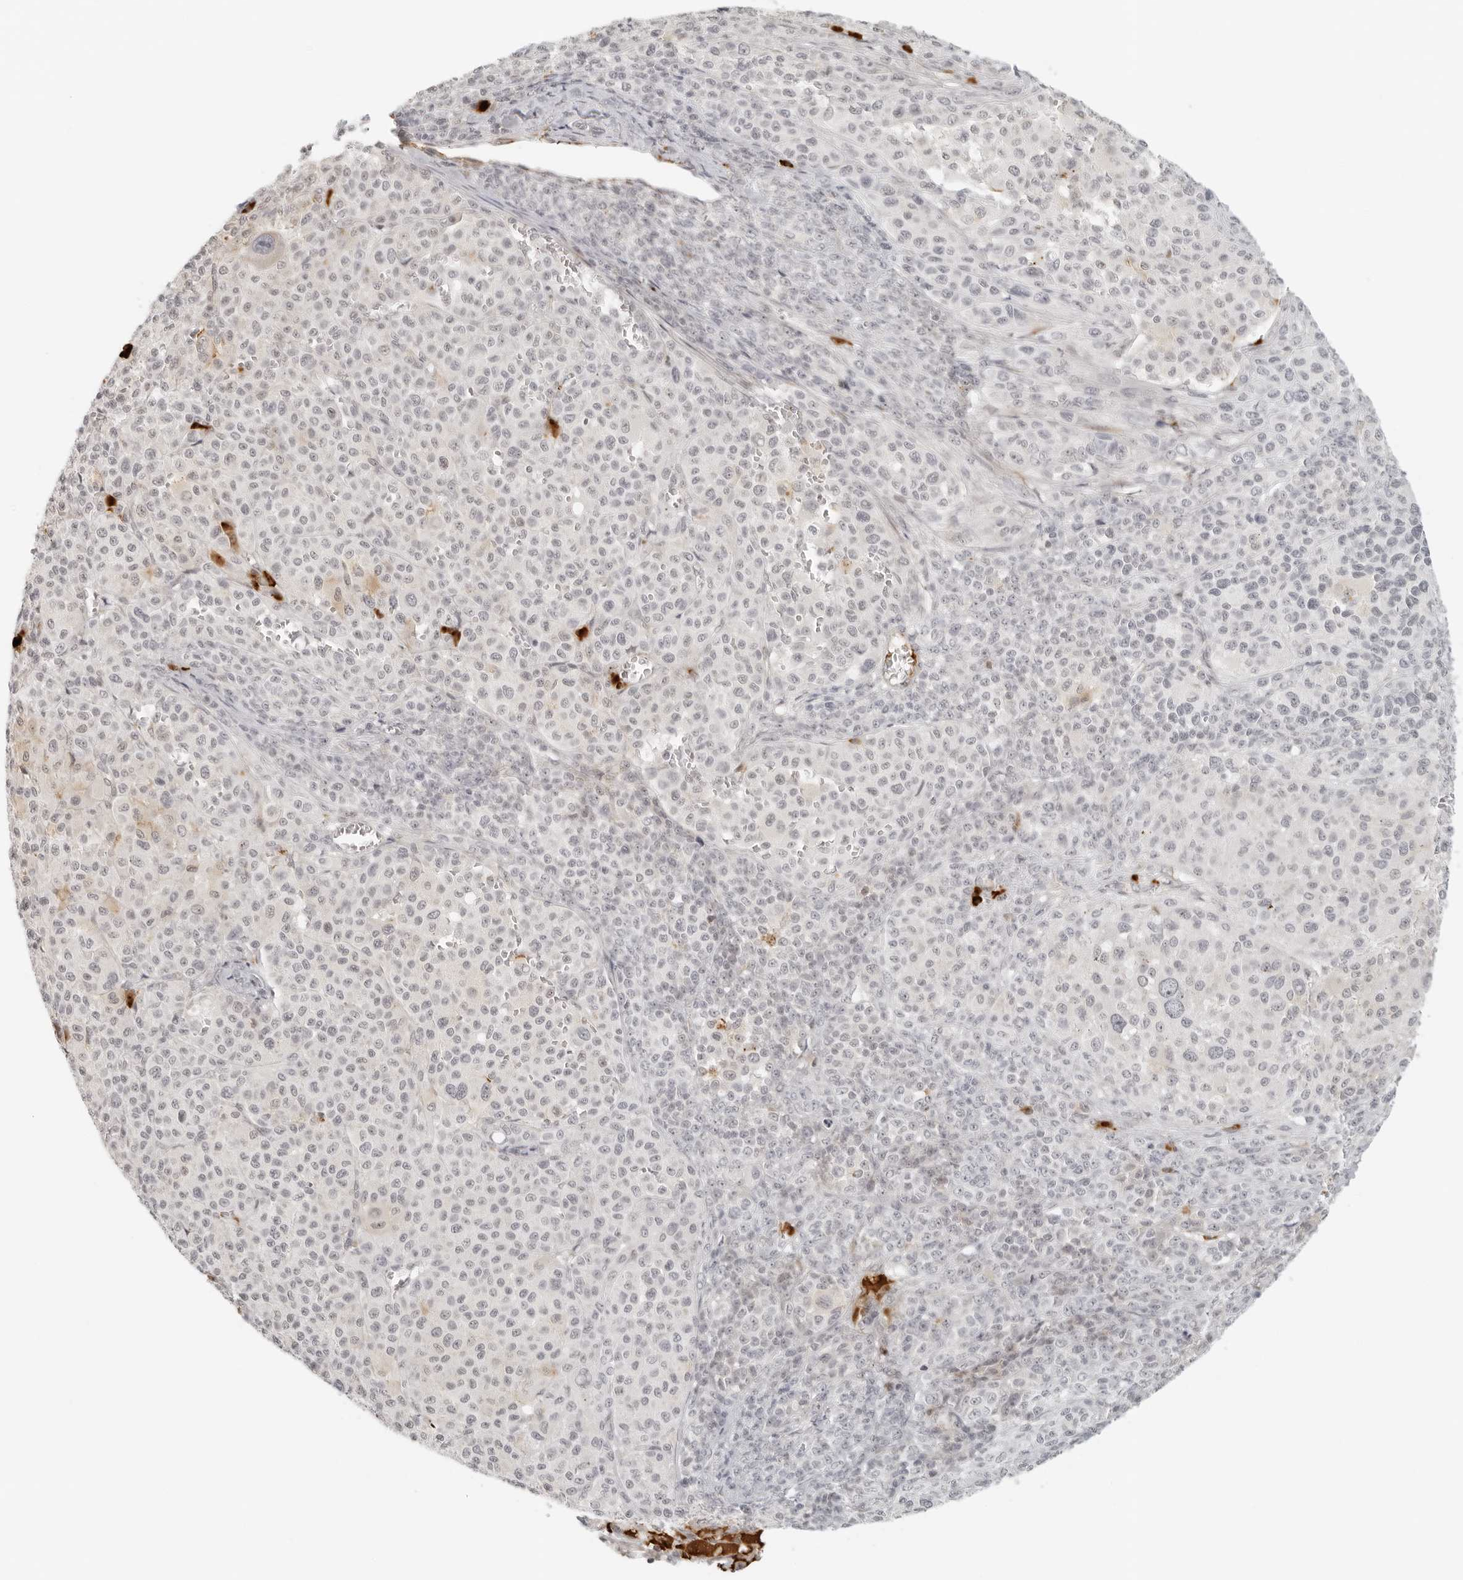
{"staining": {"intensity": "negative", "quantity": "none", "location": "none"}, "tissue": "melanoma", "cell_type": "Tumor cells", "image_type": "cancer", "snomed": [{"axis": "morphology", "description": "Malignant melanoma, Metastatic site"}, {"axis": "topography", "description": "Skin"}], "caption": "Protein analysis of malignant melanoma (metastatic site) demonstrates no significant positivity in tumor cells. (DAB immunohistochemistry visualized using brightfield microscopy, high magnification).", "gene": "ZNF678", "patient": {"sex": "female", "age": 74}}